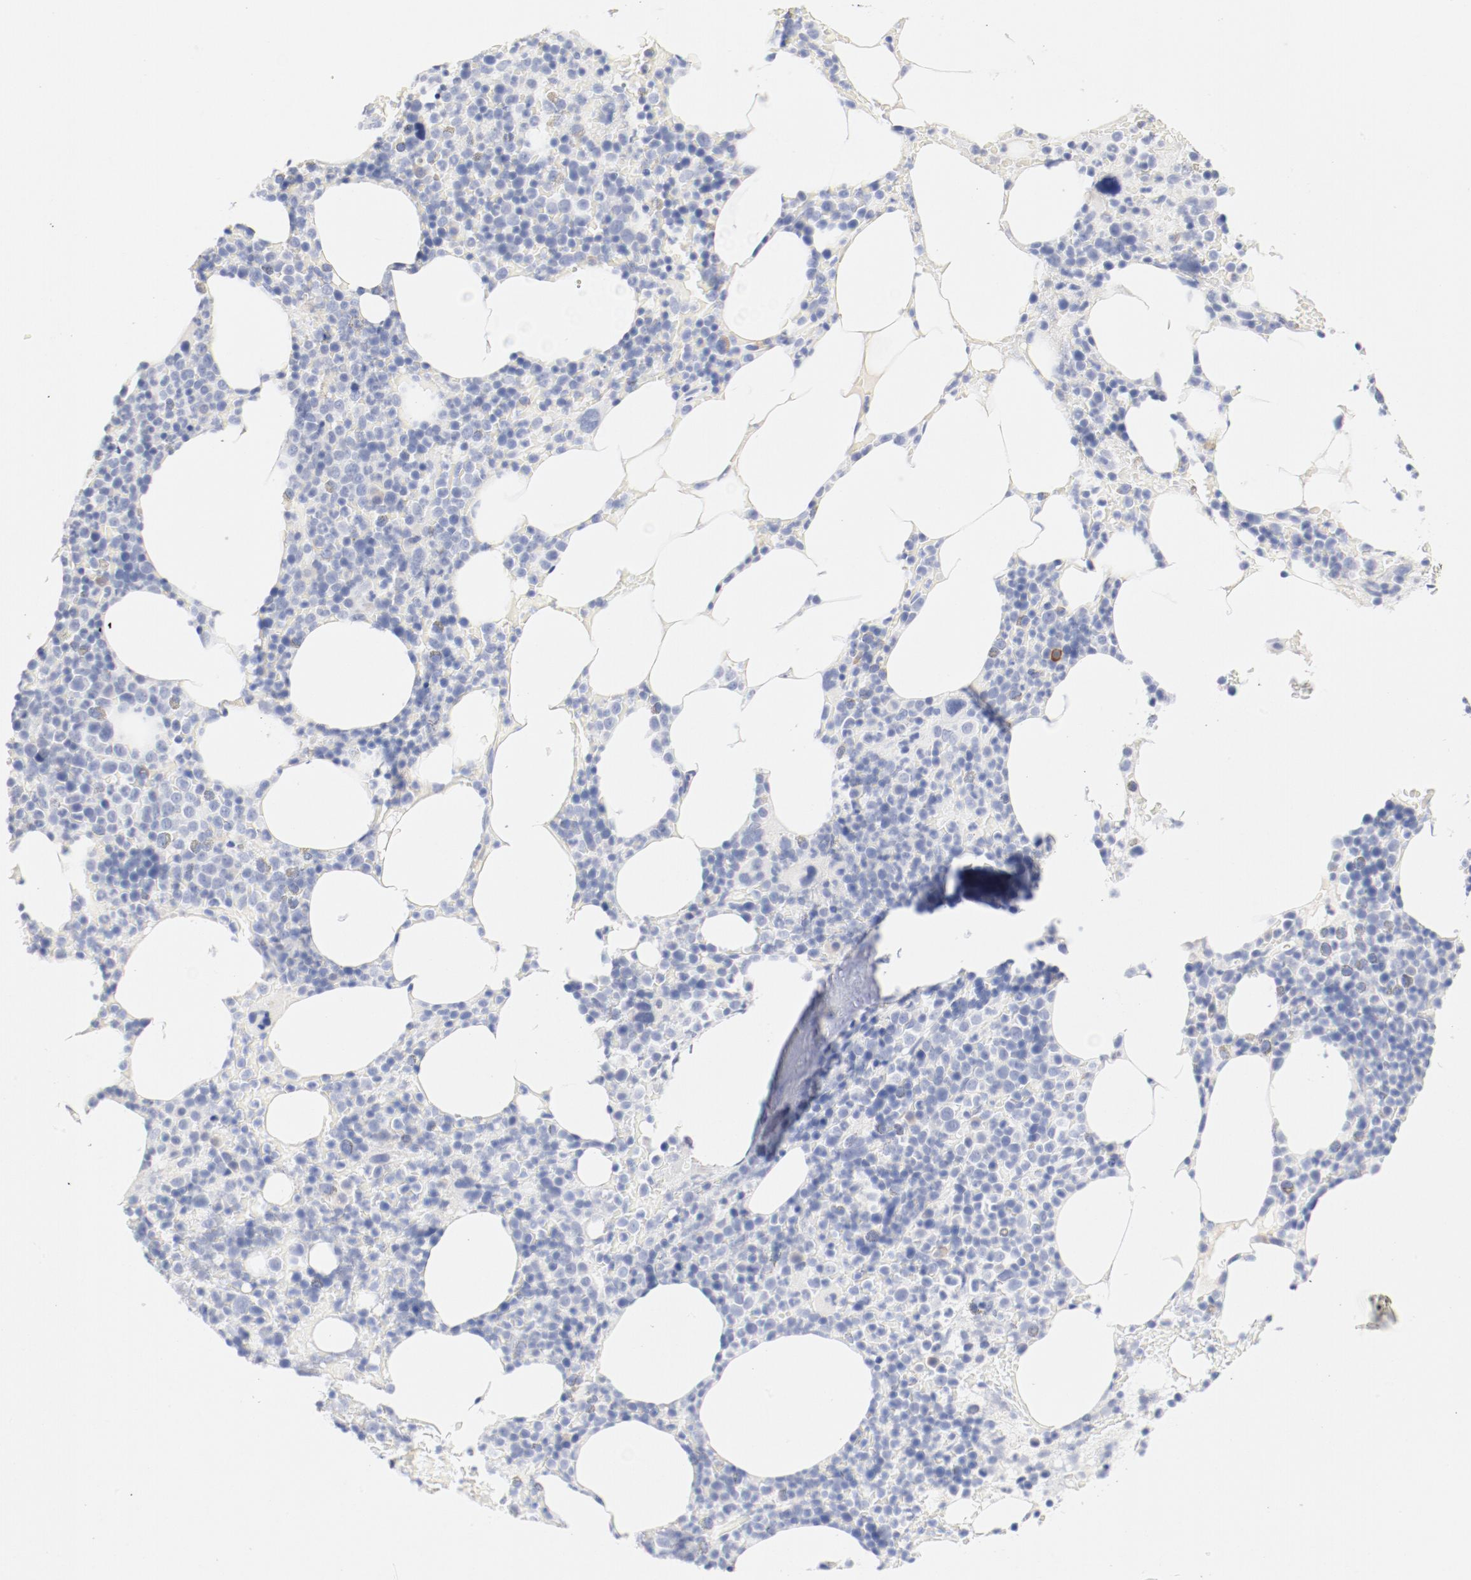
{"staining": {"intensity": "moderate", "quantity": "<25%", "location": "cytoplasmic/membranous"}, "tissue": "bone marrow", "cell_type": "Hematopoietic cells", "image_type": "normal", "snomed": [{"axis": "morphology", "description": "Normal tissue, NOS"}, {"axis": "topography", "description": "Bone marrow"}], "caption": "Immunohistochemical staining of benign human bone marrow reveals <25% levels of moderate cytoplasmic/membranous protein expression in approximately <25% of hematopoietic cells.", "gene": "HOMER1", "patient": {"sex": "female", "age": 66}}